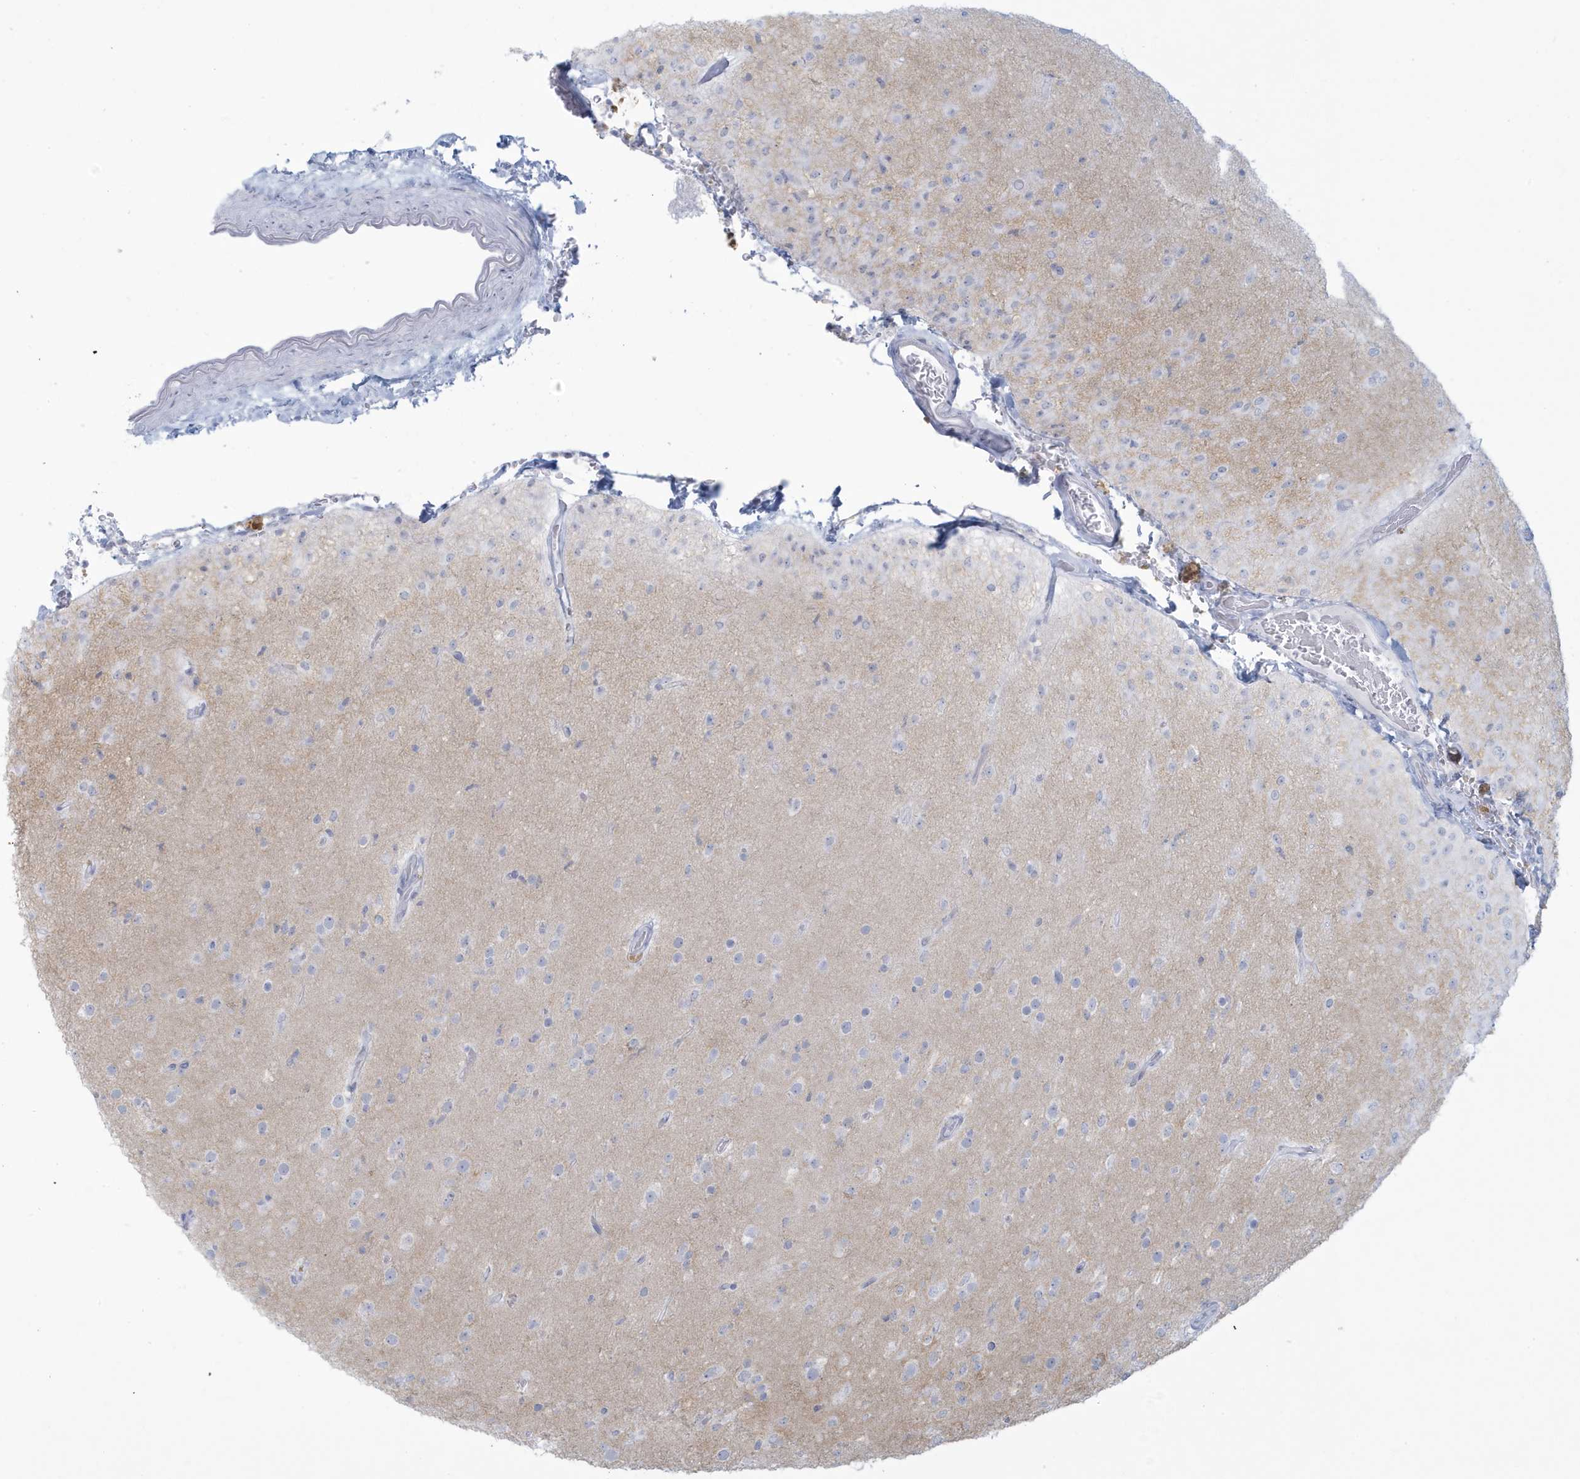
{"staining": {"intensity": "negative", "quantity": "none", "location": "none"}, "tissue": "glioma", "cell_type": "Tumor cells", "image_type": "cancer", "snomed": [{"axis": "morphology", "description": "Glioma, malignant, Low grade"}, {"axis": "topography", "description": "Brain"}], "caption": "Immunohistochemistry (IHC) micrograph of malignant low-grade glioma stained for a protein (brown), which displays no positivity in tumor cells.", "gene": "HERC6", "patient": {"sex": "male", "age": 65}}